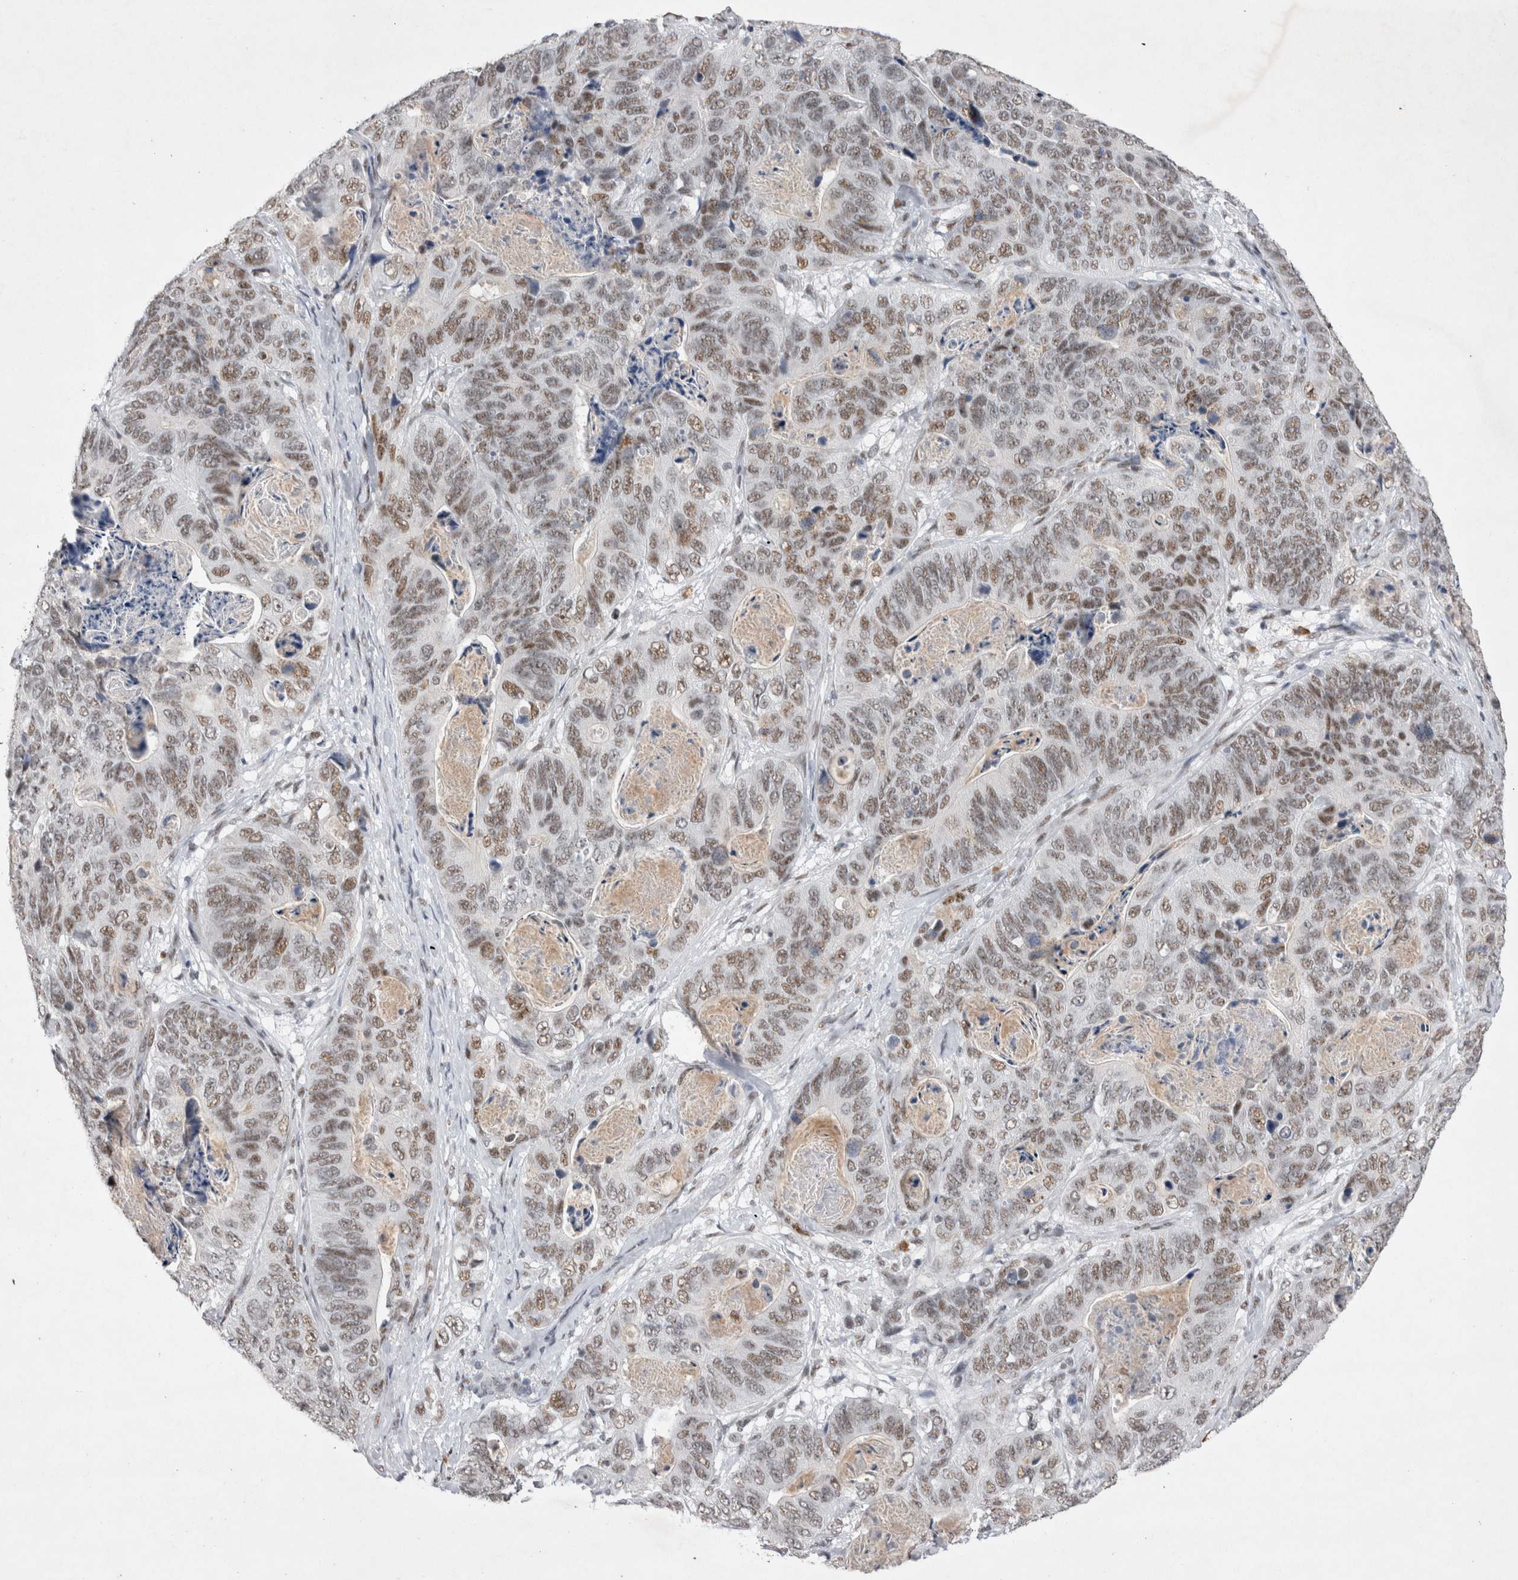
{"staining": {"intensity": "moderate", "quantity": ">75%", "location": "nuclear"}, "tissue": "stomach cancer", "cell_type": "Tumor cells", "image_type": "cancer", "snomed": [{"axis": "morphology", "description": "Normal tissue, NOS"}, {"axis": "morphology", "description": "Adenocarcinoma, NOS"}, {"axis": "topography", "description": "Stomach"}], "caption": "Protein expression by immunohistochemistry (IHC) displays moderate nuclear expression in approximately >75% of tumor cells in stomach adenocarcinoma. The staining was performed using DAB to visualize the protein expression in brown, while the nuclei were stained in blue with hematoxylin (Magnification: 20x).", "gene": "RBM6", "patient": {"sex": "female", "age": 89}}